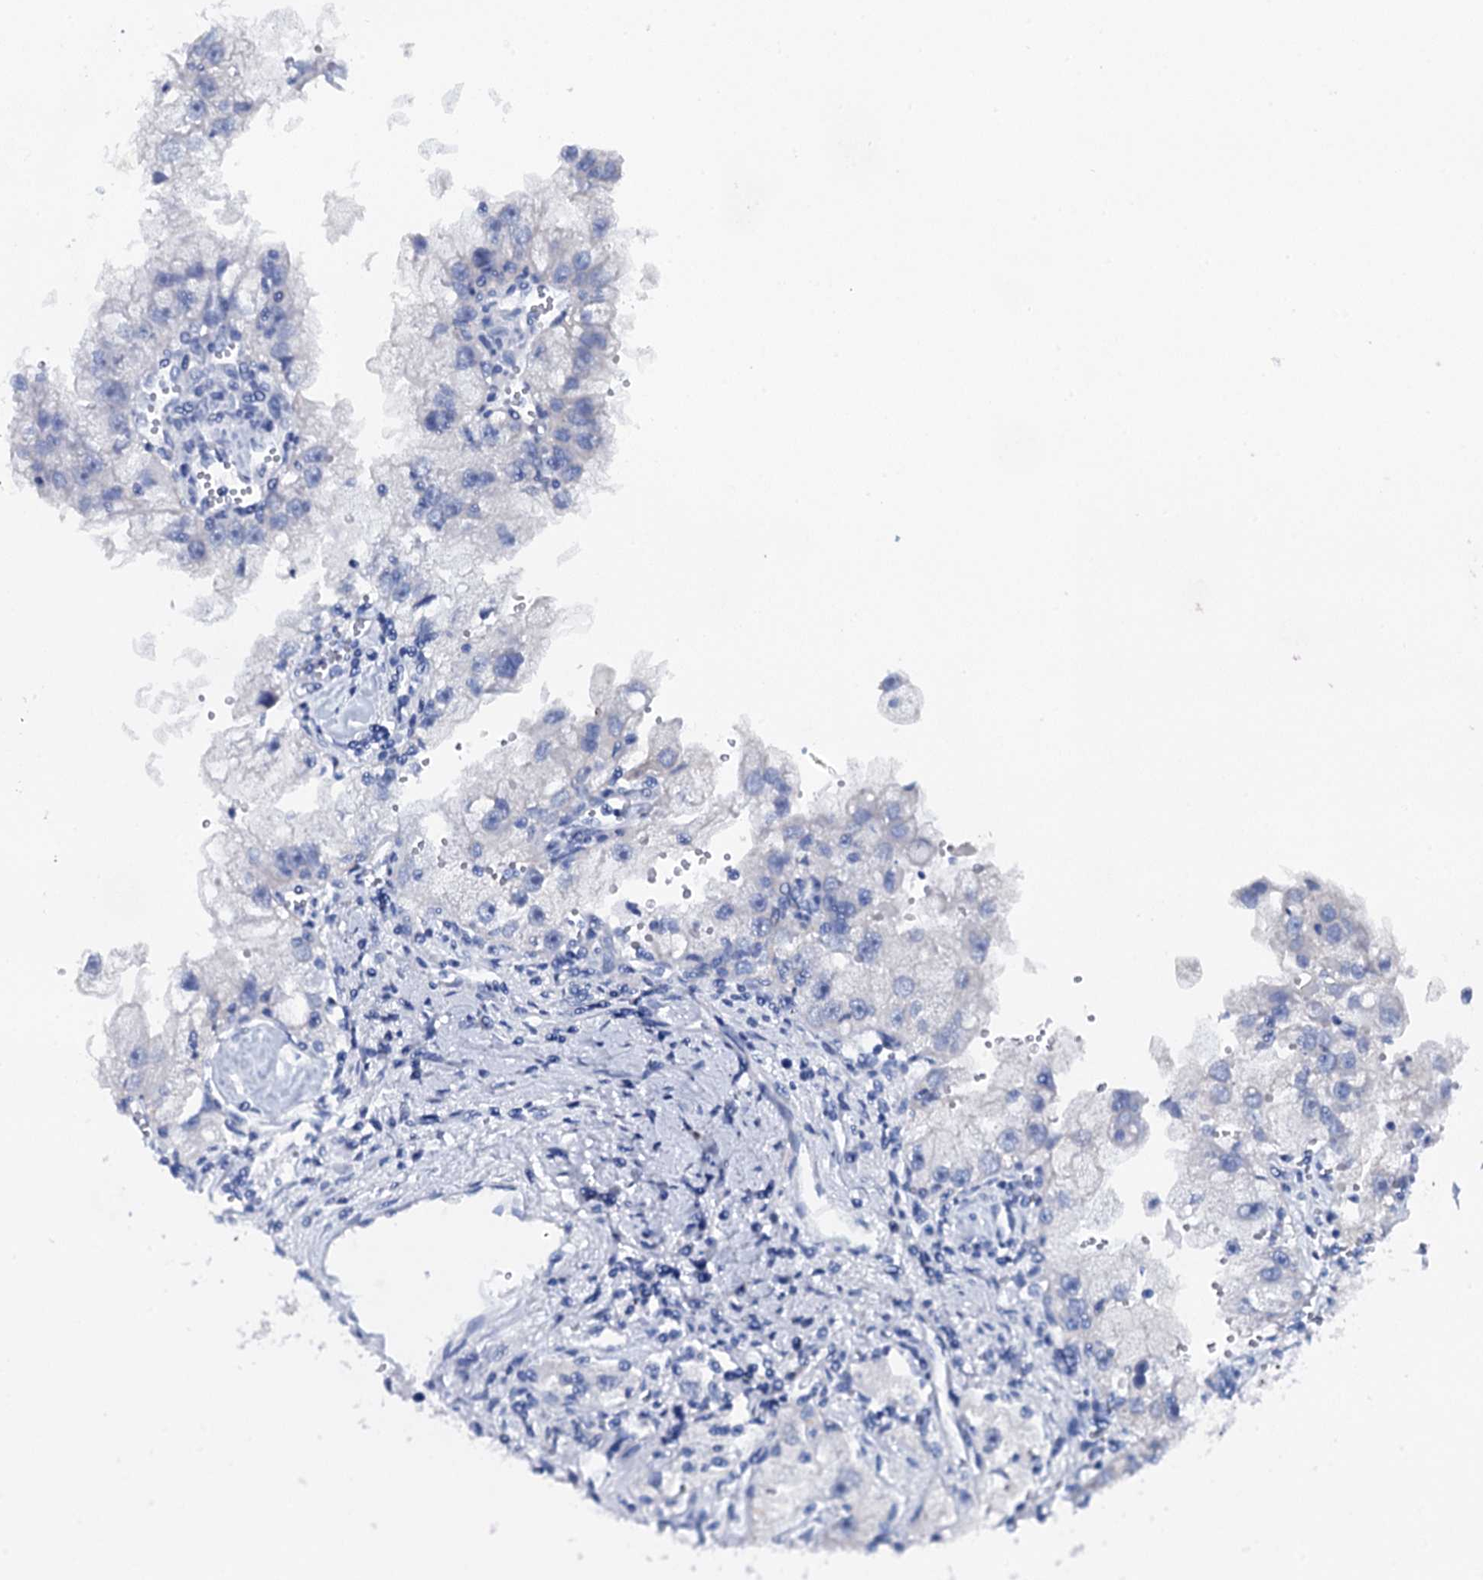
{"staining": {"intensity": "negative", "quantity": "none", "location": "none"}, "tissue": "renal cancer", "cell_type": "Tumor cells", "image_type": "cancer", "snomed": [{"axis": "morphology", "description": "Adenocarcinoma, NOS"}, {"axis": "topography", "description": "Kidney"}], "caption": "IHC histopathology image of neoplastic tissue: human renal cancer stained with DAB displays no significant protein expression in tumor cells.", "gene": "GYS2", "patient": {"sex": "male", "age": 63}}